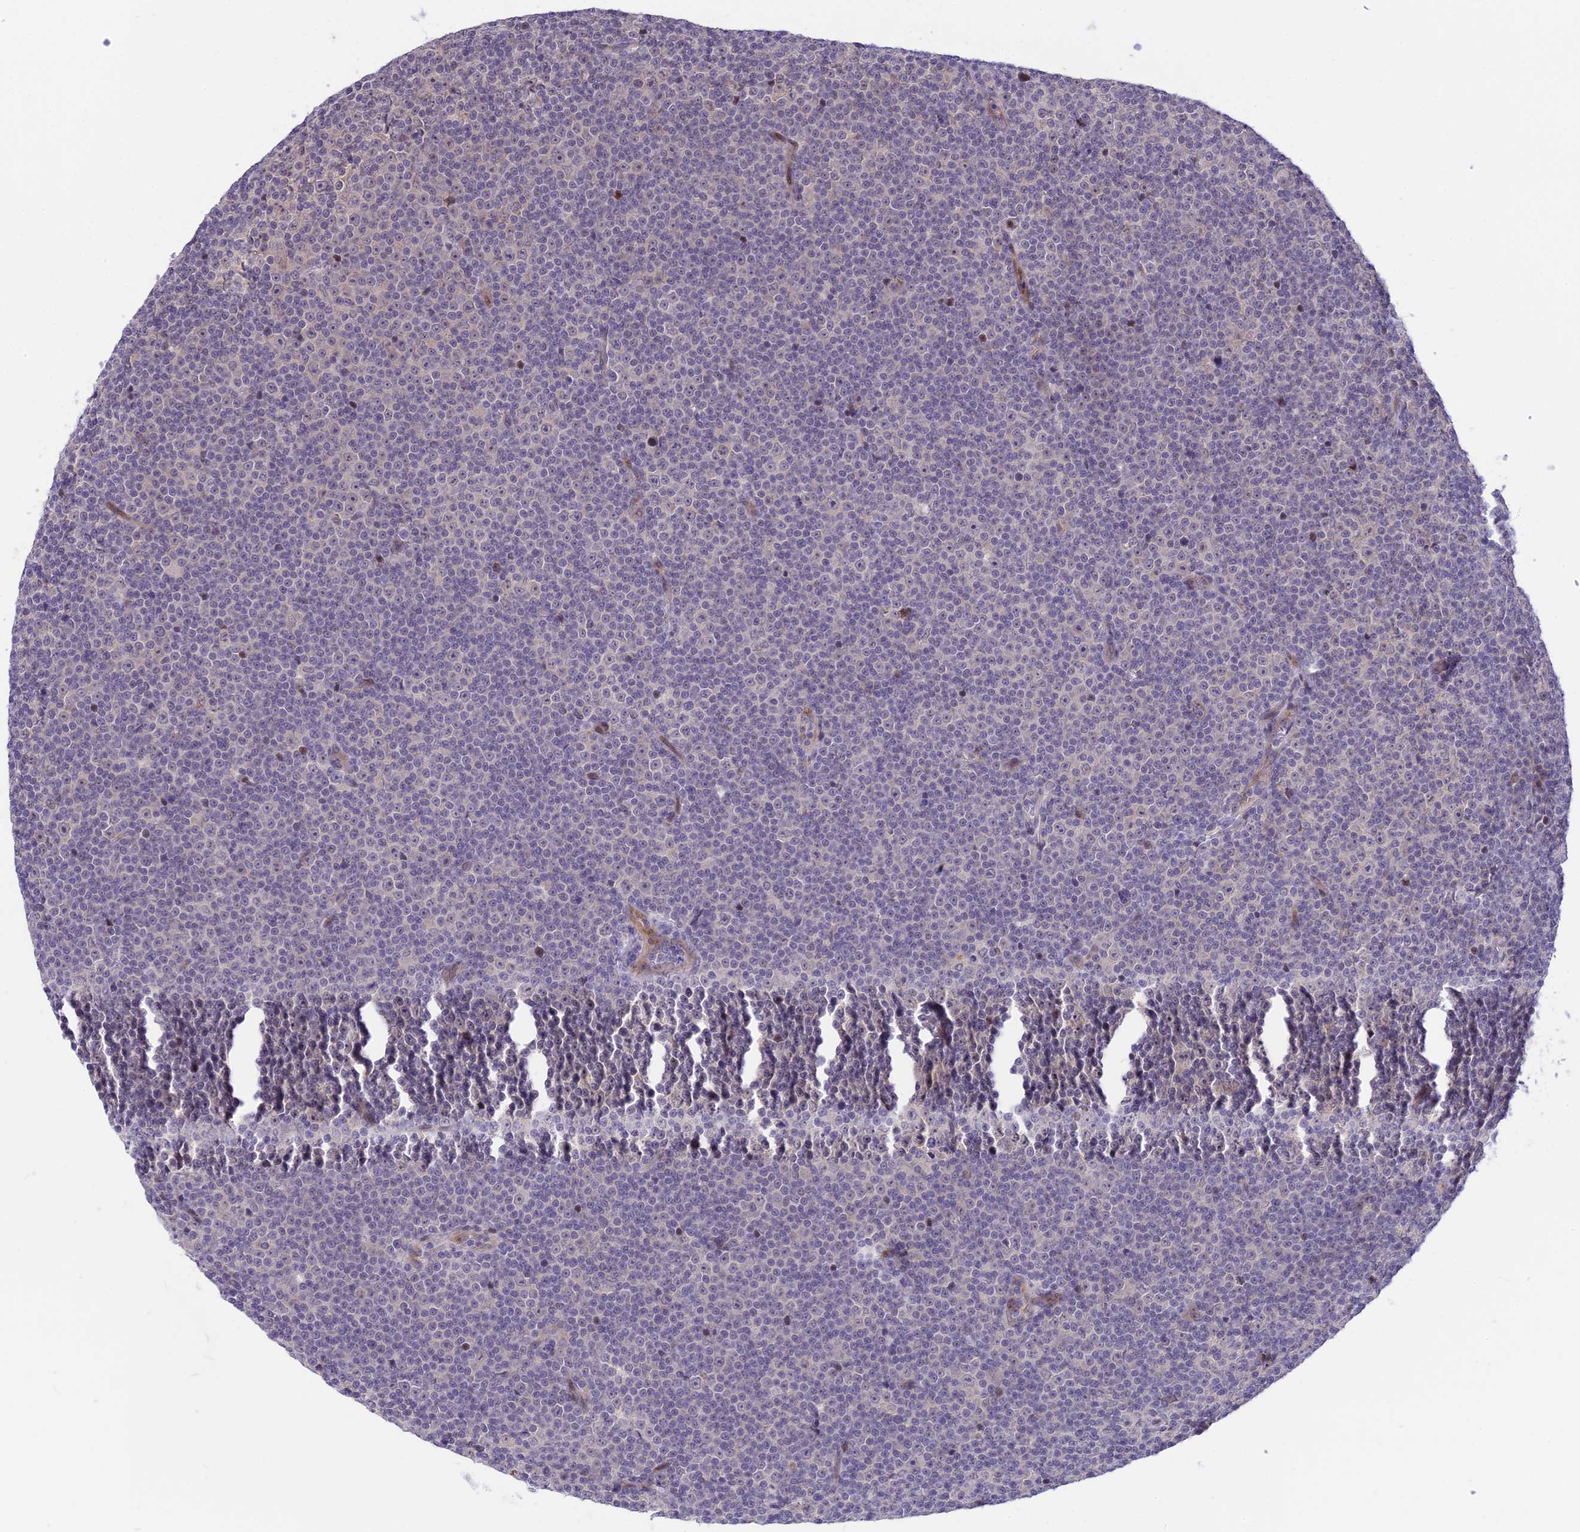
{"staining": {"intensity": "negative", "quantity": "none", "location": "none"}, "tissue": "lymphoma", "cell_type": "Tumor cells", "image_type": "cancer", "snomed": [{"axis": "morphology", "description": "Malignant lymphoma, non-Hodgkin's type, Low grade"}, {"axis": "topography", "description": "Lymph node"}], "caption": "Lymphoma was stained to show a protein in brown. There is no significant staining in tumor cells. (Brightfield microscopy of DAB immunohistochemistry (IHC) at high magnification).", "gene": "ZNF837", "patient": {"sex": "female", "age": 67}}